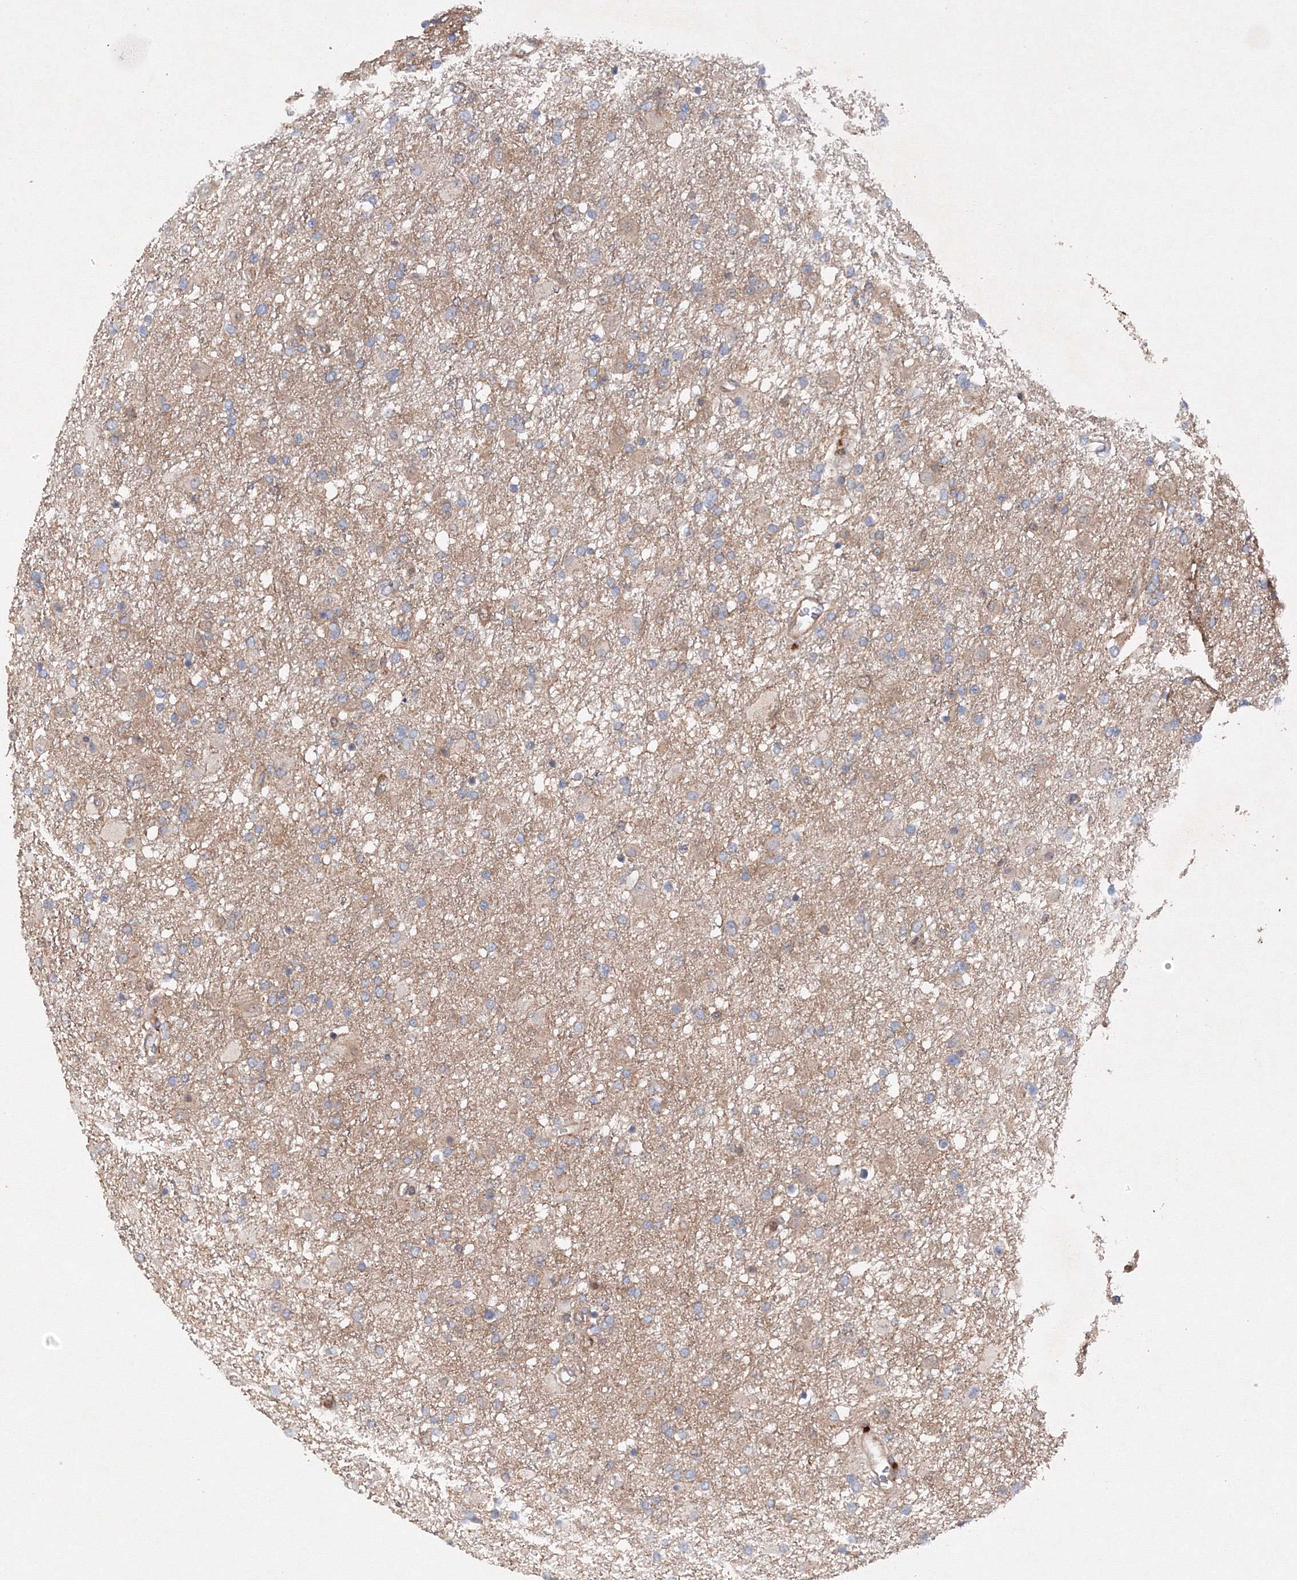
{"staining": {"intensity": "weak", "quantity": "25%-75%", "location": "cytoplasmic/membranous"}, "tissue": "glioma", "cell_type": "Tumor cells", "image_type": "cancer", "snomed": [{"axis": "morphology", "description": "Glioma, malignant, Low grade"}, {"axis": "topography", "description": "Brain"}], "caption": "IHC (DAB (3,3'-diaminobenzidine)) staining of low-grade glioma (malignant) reveals weak cytoplasmic/membranous protein staining in about 25%-75% of tumor cells.", "gene": "DCTD", "patient": {"sex": "male", "age": 65}}